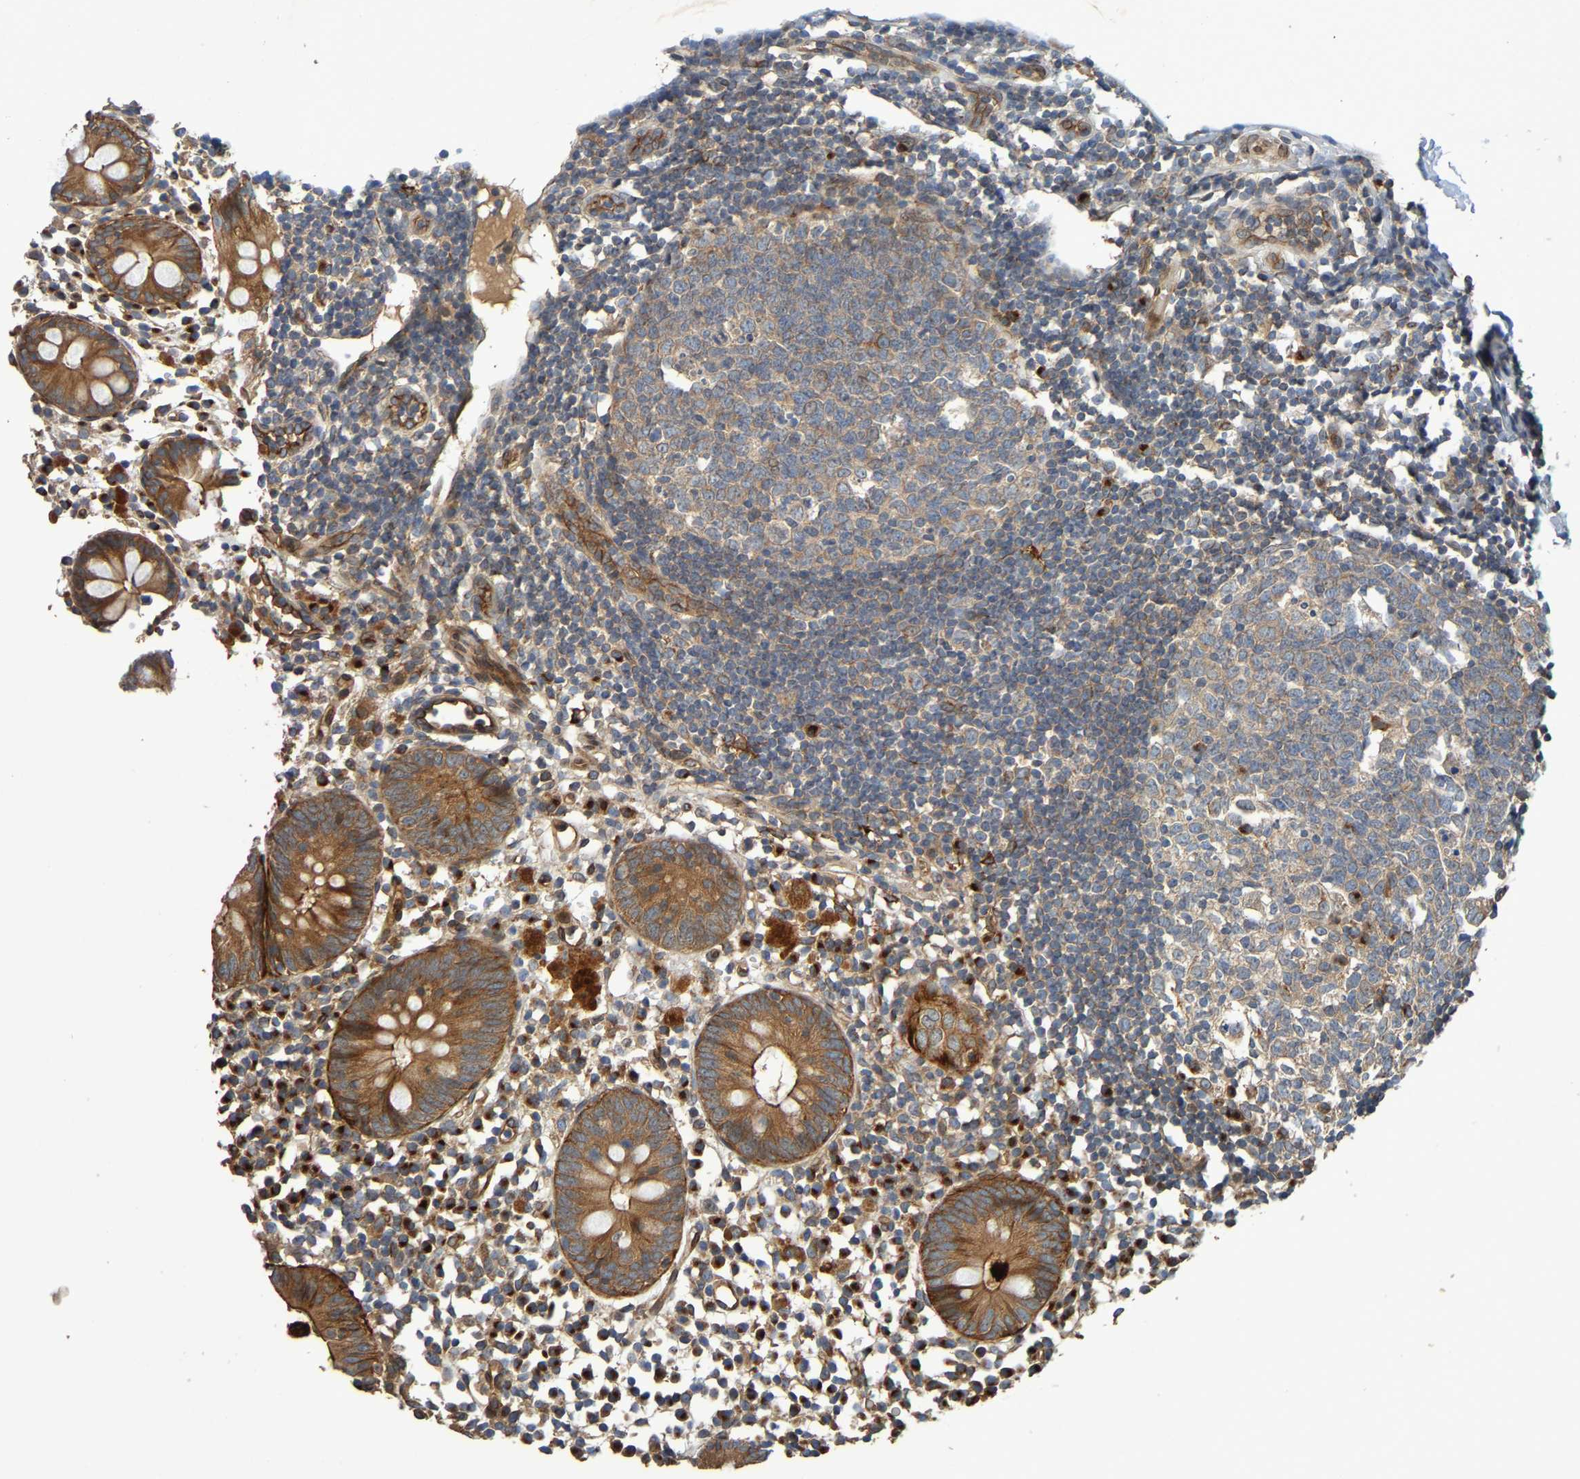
{"staining": {"intensity": "moderate", "quantity": ">75%", "location": "cytoplasmic/membranous"}, "tissue": "appendix", "cell_type": "Glandular cells", "image_type": "normal", "snomed": [{"axis": "morphology", "description": "Normal tissue, NOS"}, {"axis": "topography", "description": "Appendix"}], "caption": "Immunohistochemistry histopathology image of benign human appendix stained for a protein (brown), which exhibits medium levels of moderate cytoplasmic/membranous positivity in approximately >75% of glandular cells.", "gene": "MACC1", "patient": {"sex": "female", "age": 20}}